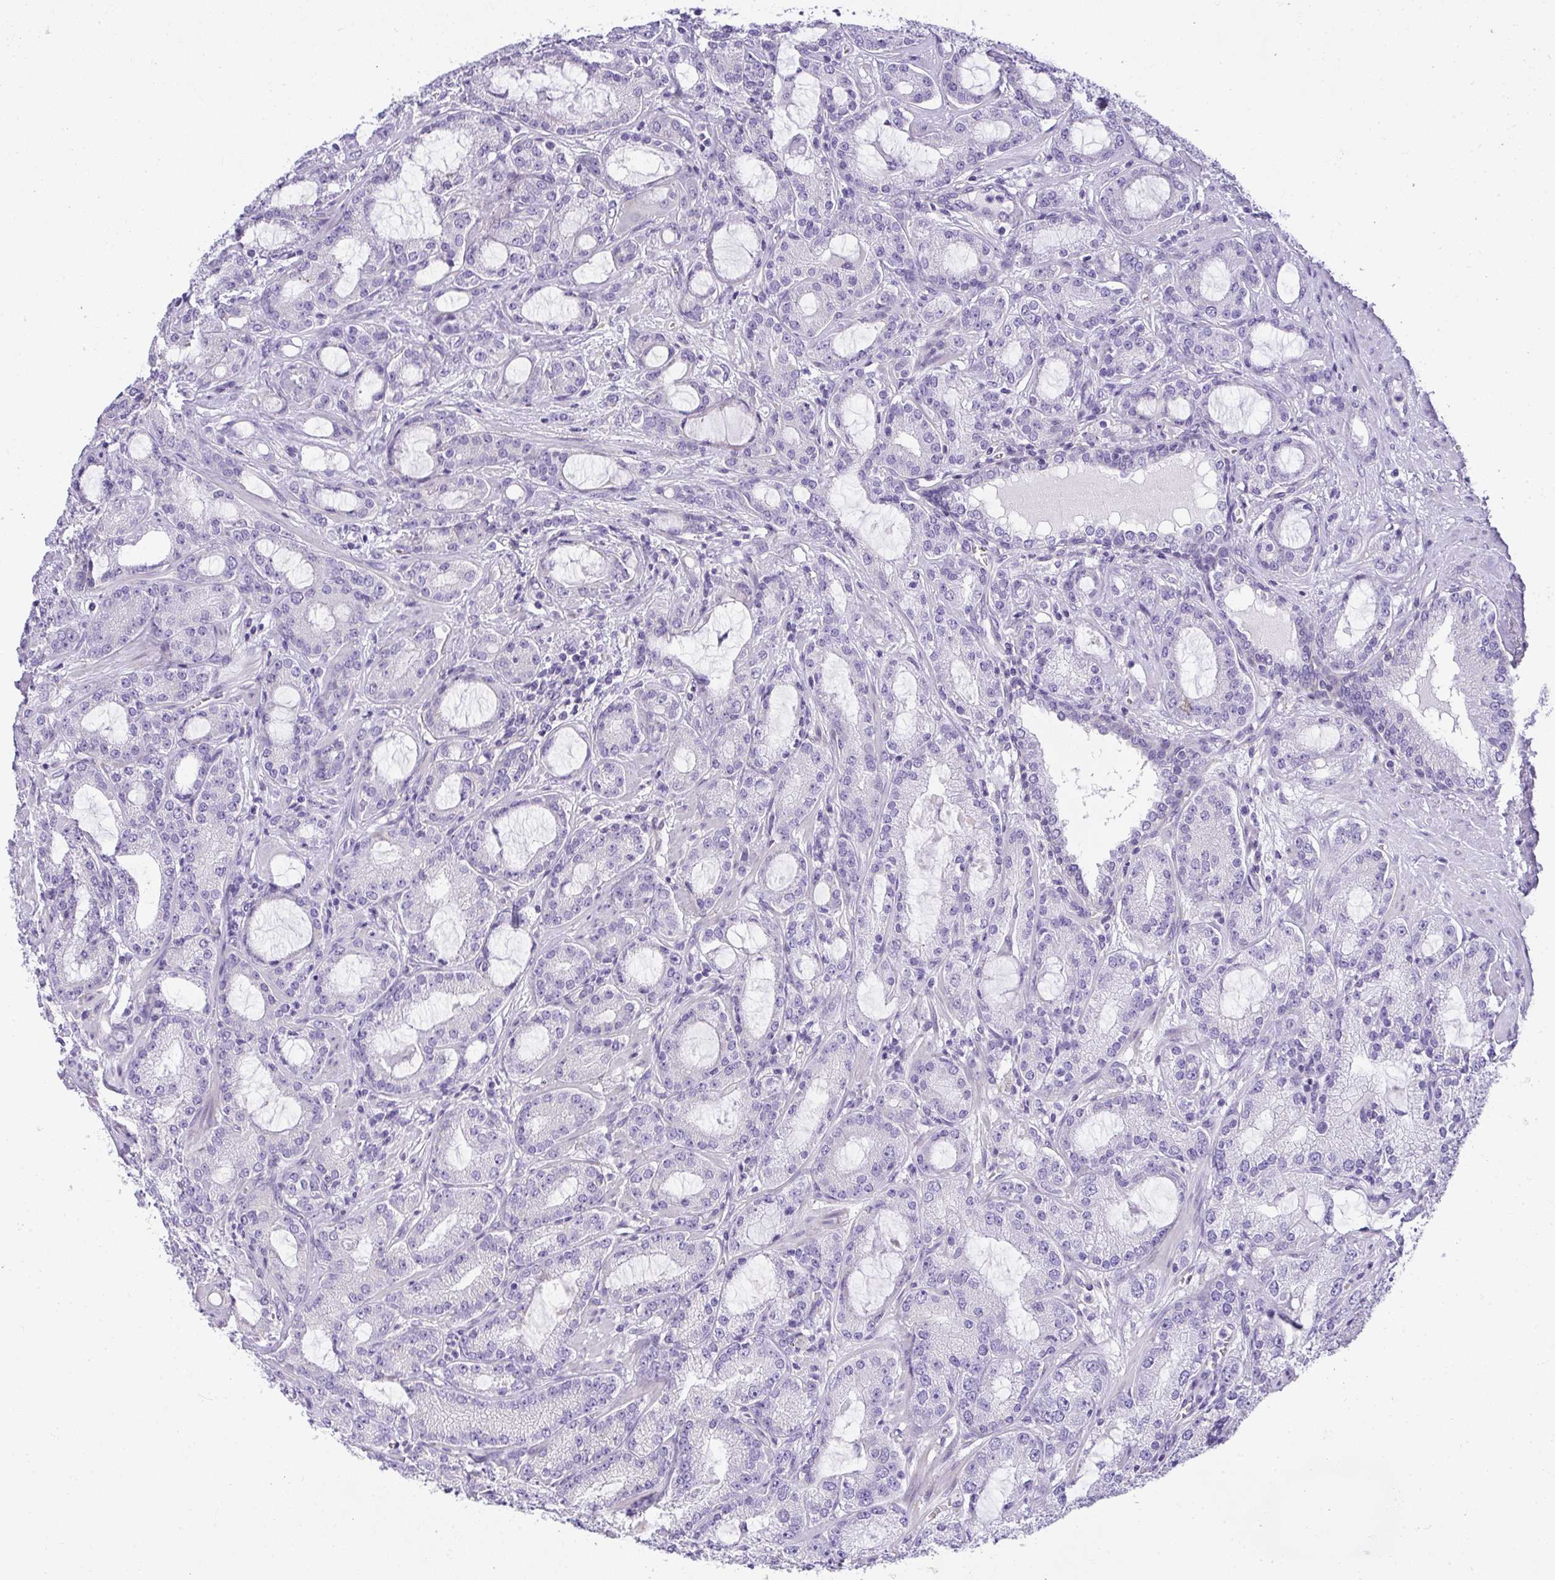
{"staining": {"intensity": "negative", "quantity": "none", "location": "none"}, "tissue": "prostate cancer", "cell_type": "Tumor cells", "image_type": "cancer", "snomed": [{"axis": "morphology", "description": "Adenocarcinoma, High grade"}, {"axis": "topography", "description": "Prostate"}], "caption": "Immunohistochemical staining of human prostate cancer displays no significant positivity in tumor cells.", "gene": "PLPPR3", "patient": {"sex": "male", "age": 65}}